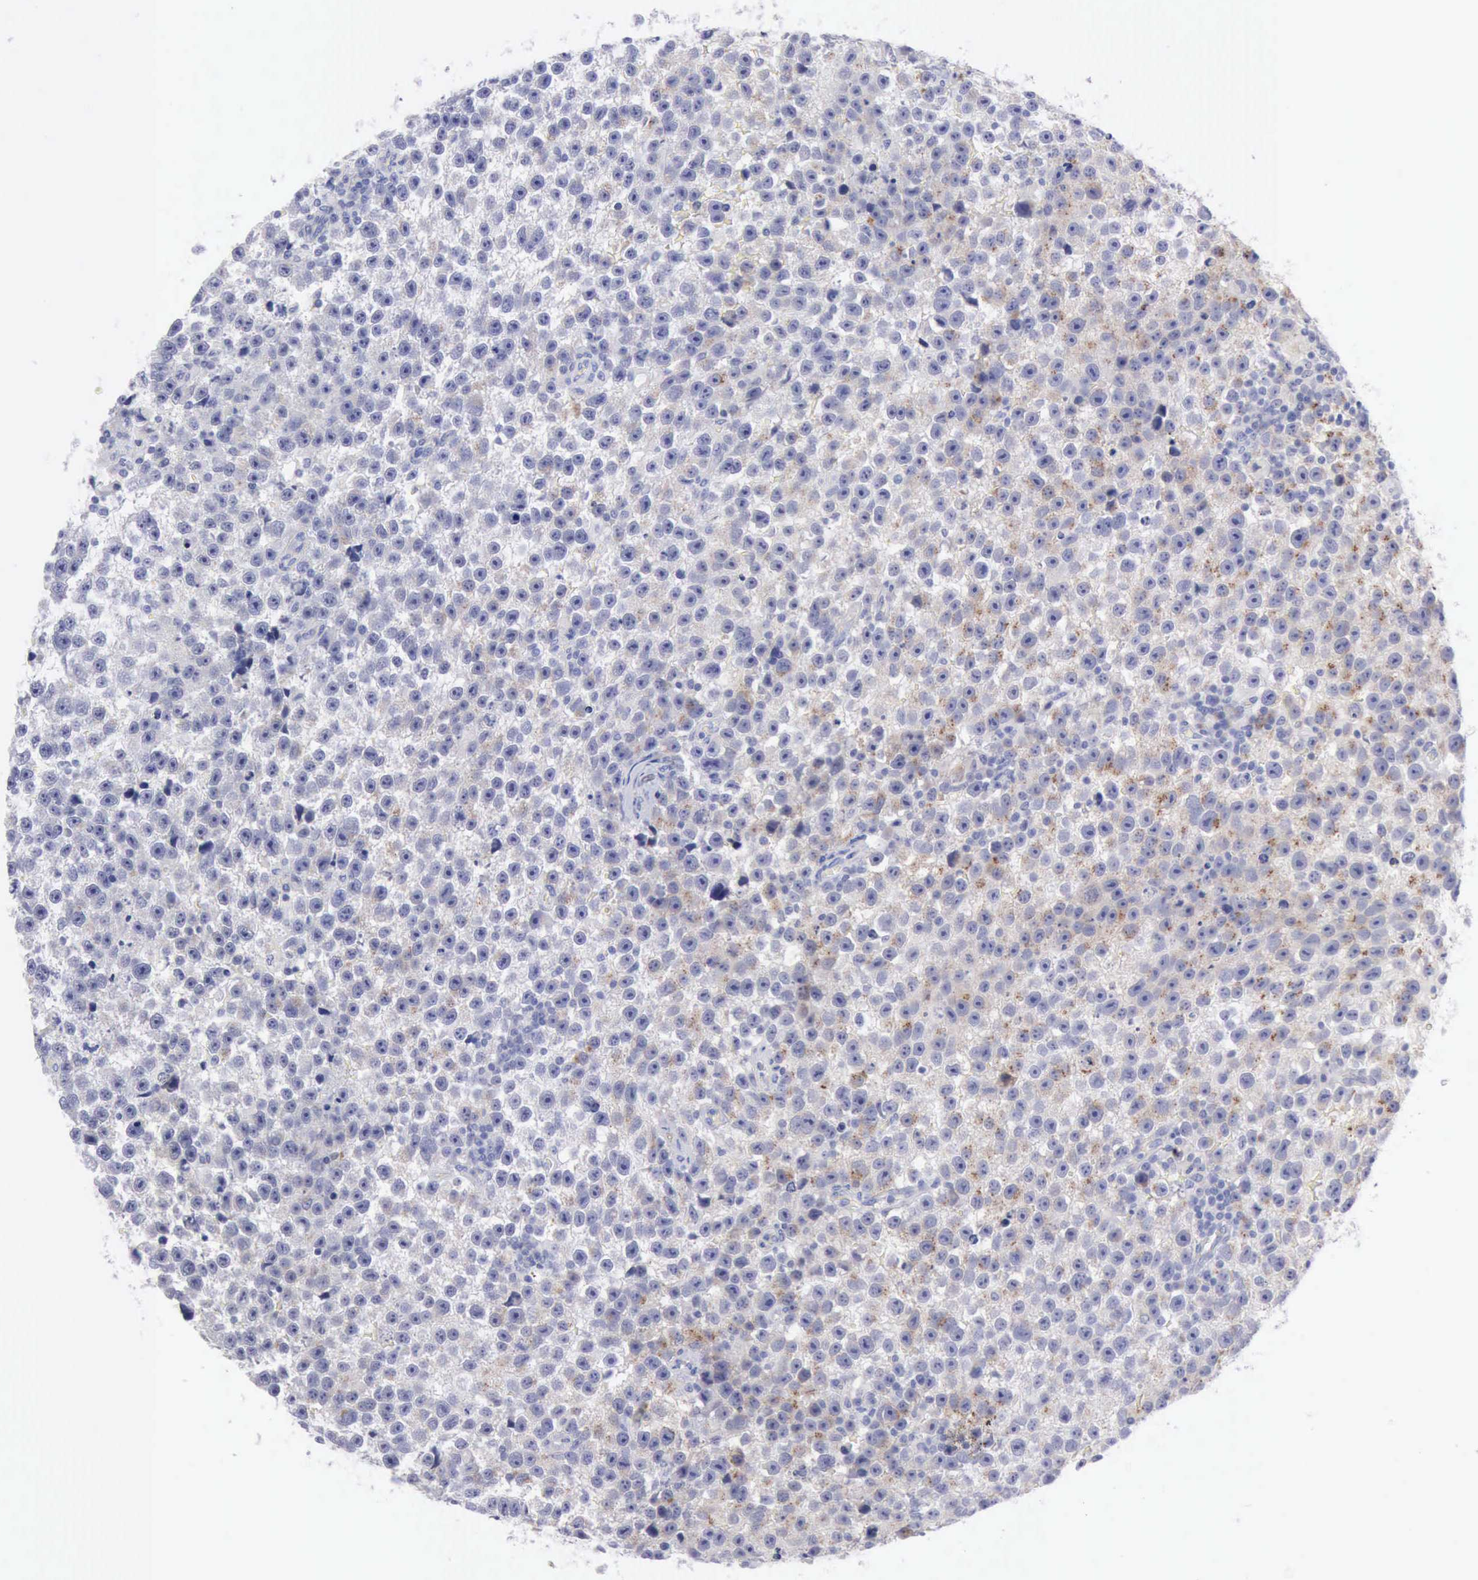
{"staining": {"intensity": "weak", "quantity": "25%-75%", "location": "cytoplasmic/membranous"}, "tissue": "testis cancer", "cell_type": "Tumor cells", "image_type": "cancer", "snomed": [{"axis": "morphology", "description": "Seminoma, NOS"}, {"axis": "topography", "description": "Testis"}], "caption": "Seminoma (testis) stained with immunohistochemistry (IHC) exhibits weak cytoplasmic/membranous expression in approximately 25%-75% of tumor cells.", "gene": "ANGEL1", "patient": {"sex": "male", "age": 33}}